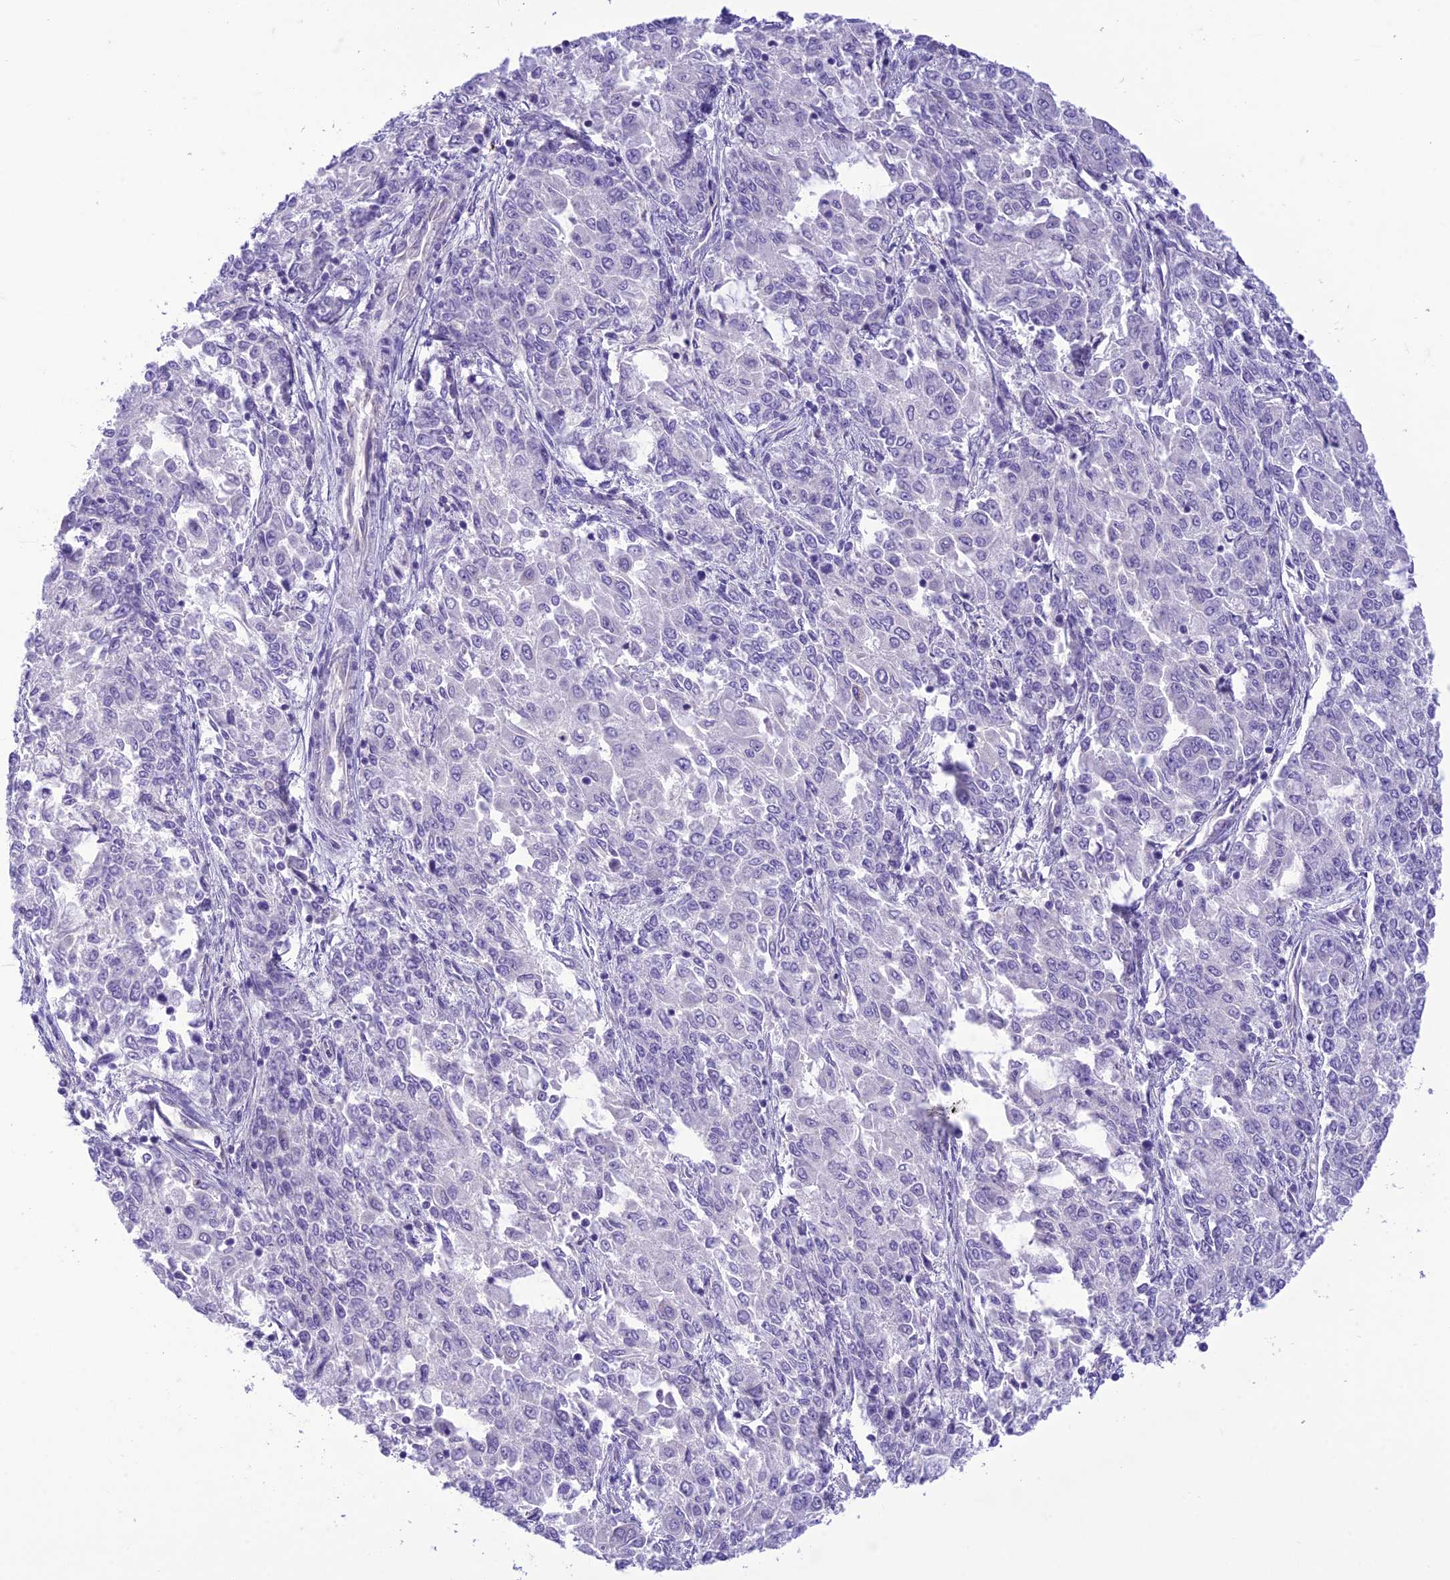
{"staining": {"intensity": "negative", "quantity": "none", "location": "none"}, "tissue": "endometrial cancer", "cell_type": "Tumor cells", "image_type": "cancer", "snomed": [{"axis": "morphology", "description": "Adenocarcinoma, NOS"}, {"axis": "topography", "description": "Endometrium"}], "caption": "DAB (3,3'-diaminobenzidine) immunohistochemical staining of human endometrial adenocarcinoma exhibits no significant positivity in tumor cells.", "gene": "DHDH", "patient": {"sex": "female", "age": 50}}